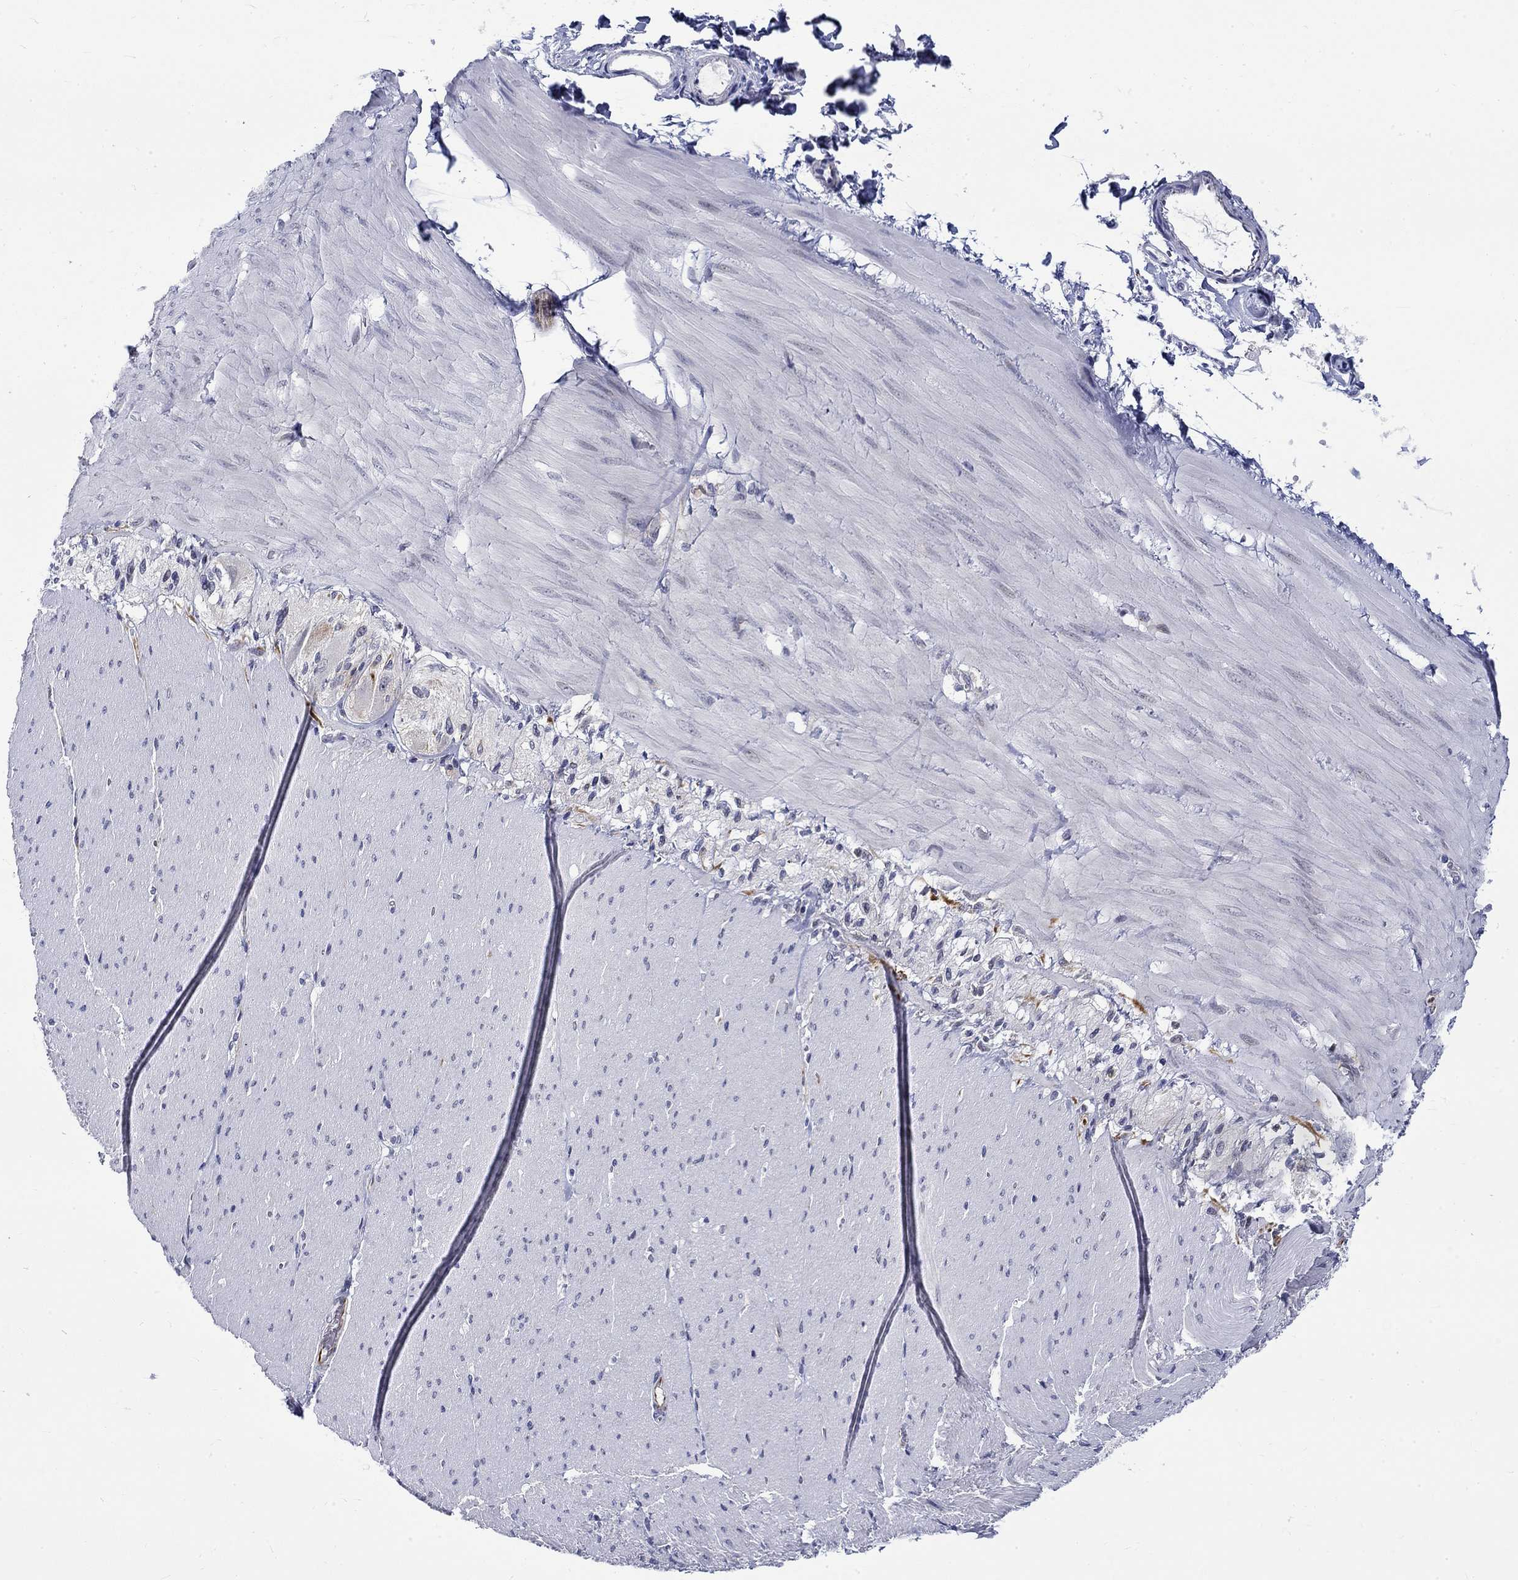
{"staining": {"intensity": "negative", "quantity": "none", "location": "none"}, "tissue": "adipose tissue", "cell_type": "Adipocytes", "image_type": "normal", "snomed": [{"axis": "morphology", "description": "Normal tissue, NOS"}, {"axis": "topography", "description": "Smooth muscle"}, {"axis": "topography", "description": "Duodenum"}, {"axis": "topography", "description": "Peripheral nerve tissue"}], "caption": "Immunohistochemical staining of benign human adipose tissue shows no significant positivity in adipocytes. (DAB immunohistochemistry (IHC) with hematoxylin counter stain).", "gene": "ST6GALNAC1", "patient": {"sex": "female", "age": 61}}